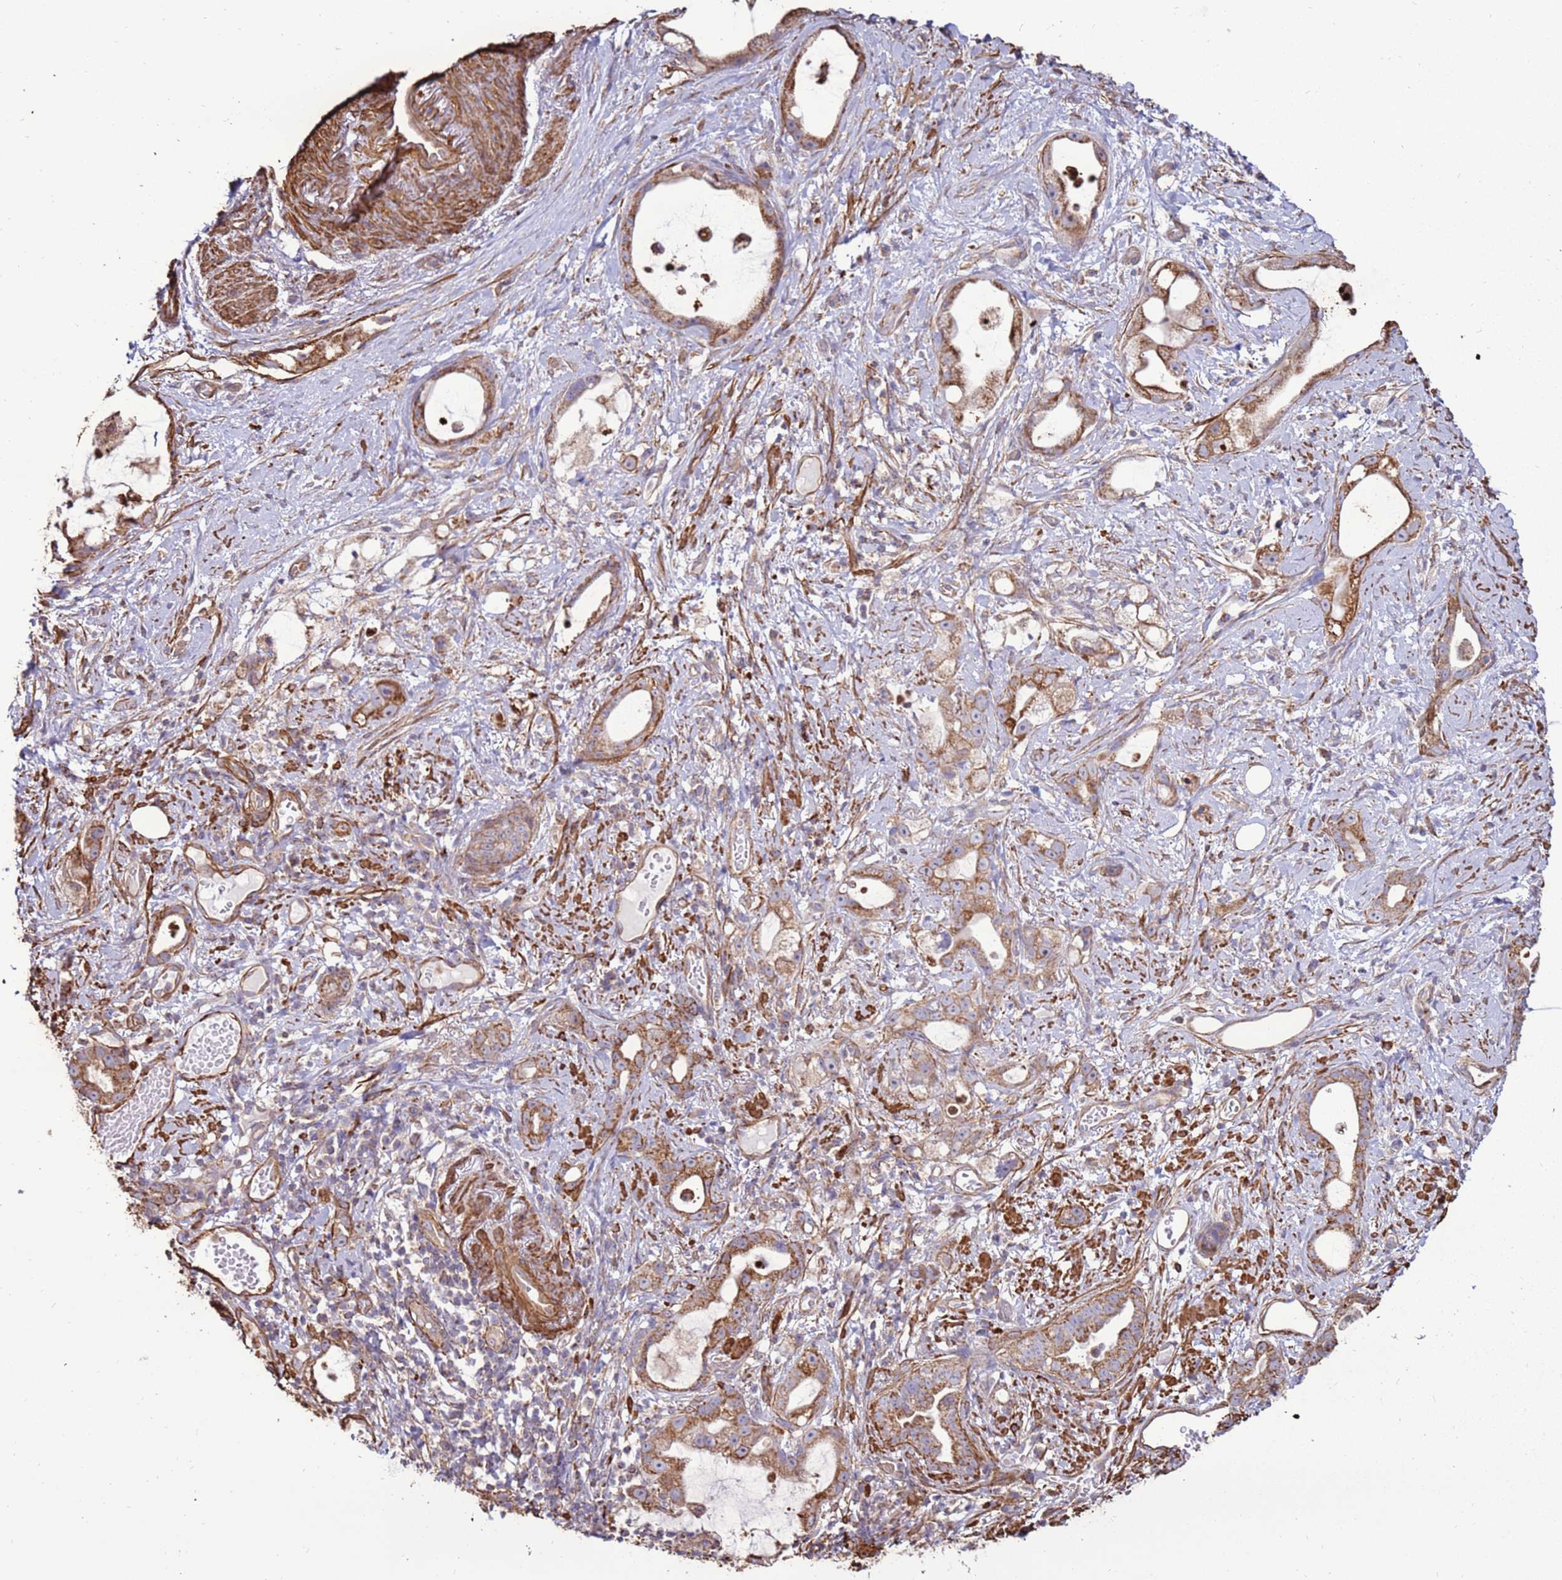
{"staining": {"intensity": "moderate", "quantity": ">75%", "location": "cytoplasmic/membranous"}, "tissue": "stomach cancer", "cell_type": "Tumor cells", "image_type": "cancer", "snomed": [{"axis": "morphology", "description": "Adenocarcinoma, NOS"}, {"axis": "topography", "description": "Stomach"}], "caption": "Protein expression by IHC displays moderate cytoplasmic/membranous expression in approximately >75% of tumor cells in adenocarcinoma (stomach).", "gene": "DDX59", "patient": {"sex": "male", "age": 55}}